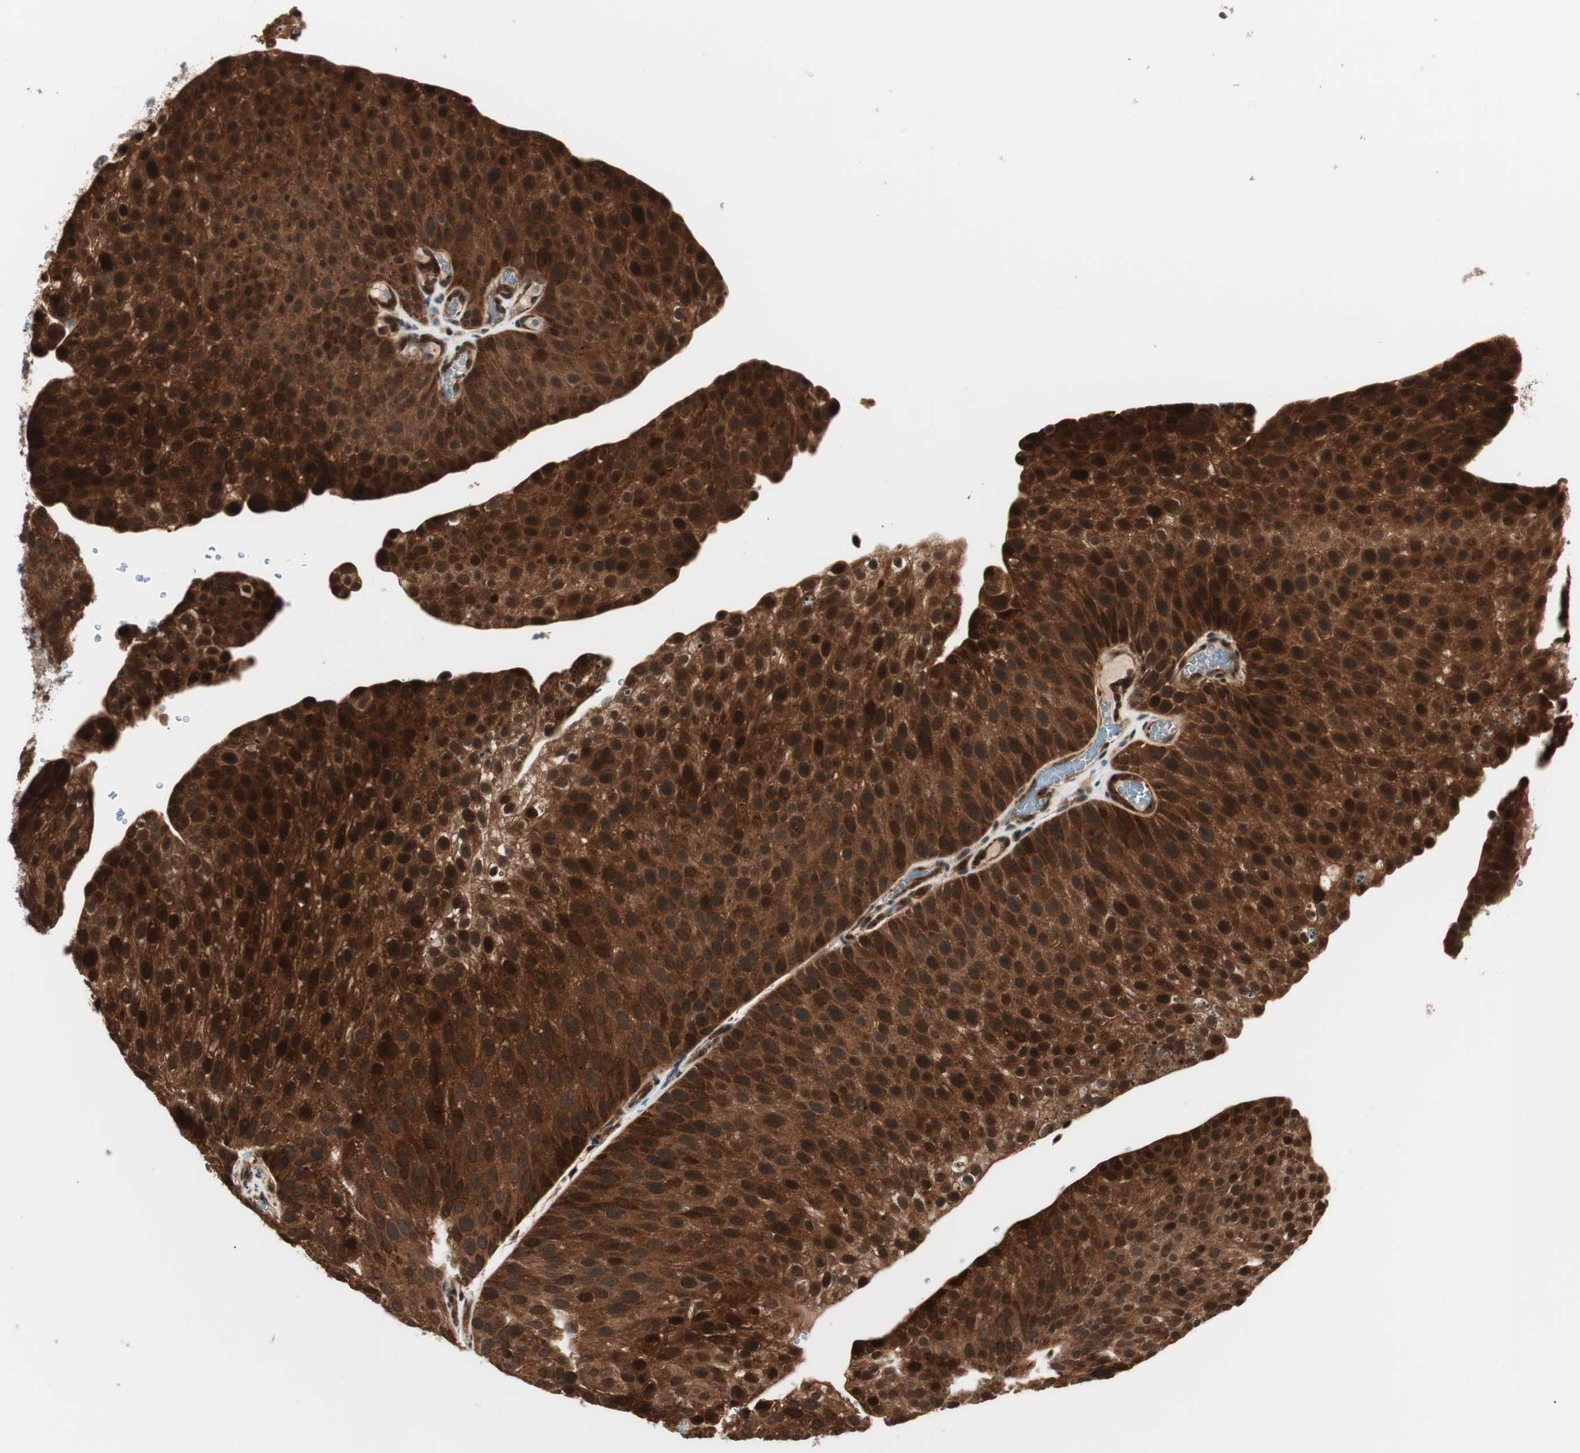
{"staining": {"intensity": "strong", "quantity": ">75%", "location": "cytoplasmic/membranous,nuclear"}, "tissue": "urothelial cancer", "cell_type": "Tumor cells", "image_type": "cancer", "snomed": [{"axis": "morphology", "description": "Urothelial carcinoma, Low grade"}, {"axis": "topography", "description": "Smooth muscle"}, {"axis": "topography", "description": "Urinary bladder"}], "caption": "Protein expression analysis of urothelial cancer exhibits strong cytoplasmic/membranous and nuclear expression in about >75% of tumor cells.", "gene": "PRKG2", "patient": {"sex": "male", "age": 60}}